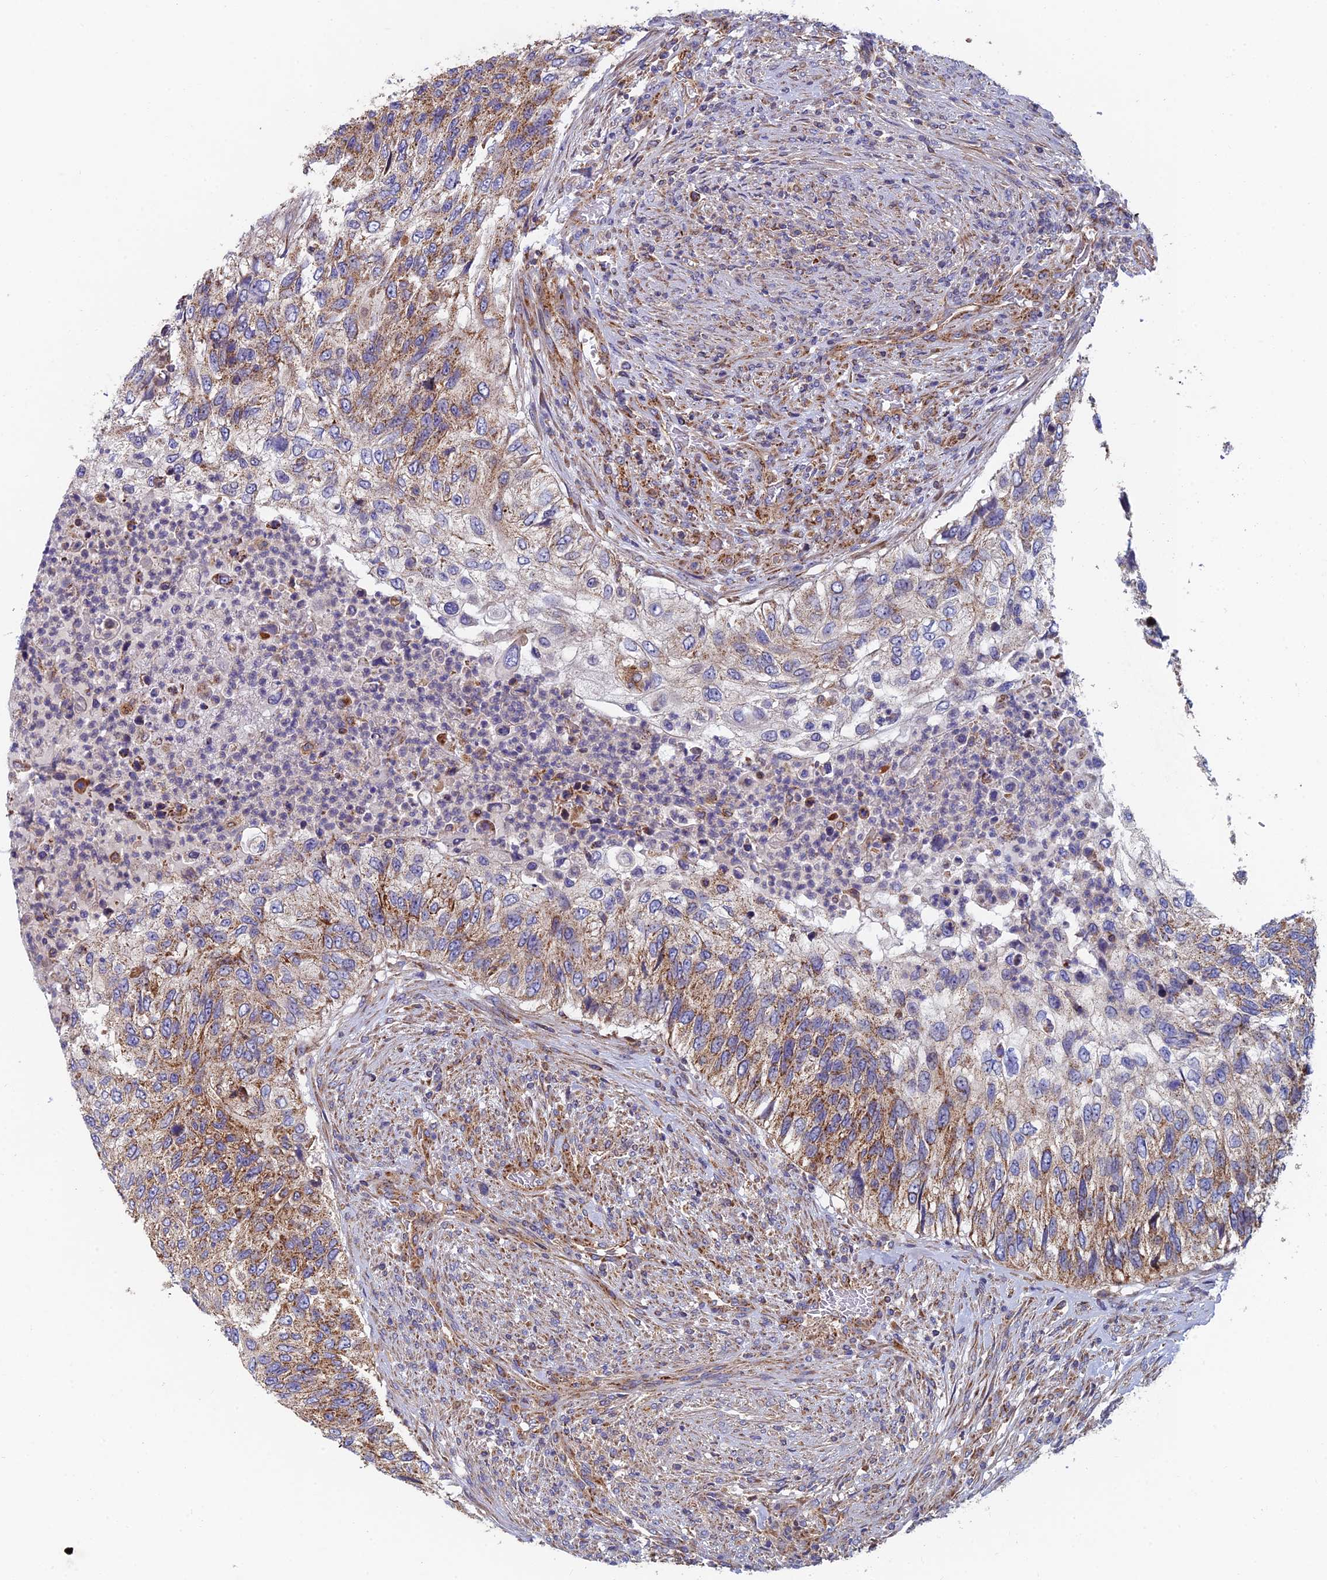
{"staining": {"intensity": "moderate", "quantity": ">75%", "location": "cytoplasmic/membranous"}, "tissue": "urothelial cancer", "cell_type": "Tumor cells", "image_type": "cancer", "snomed": [{"axis": "morphology", "description": "Urothelial carcinoma, High grade"}, {"axis": "topography", "description": "Urinary bladder"}], "caption": "IHC of human high-grade urothelial carcinoma reveals medium levels of moderate cytoplasmic/membranous positivity in about >75% of tumor cells.", "gene": "MRPS9", "patient": {"sex": "female", "age": 60}}